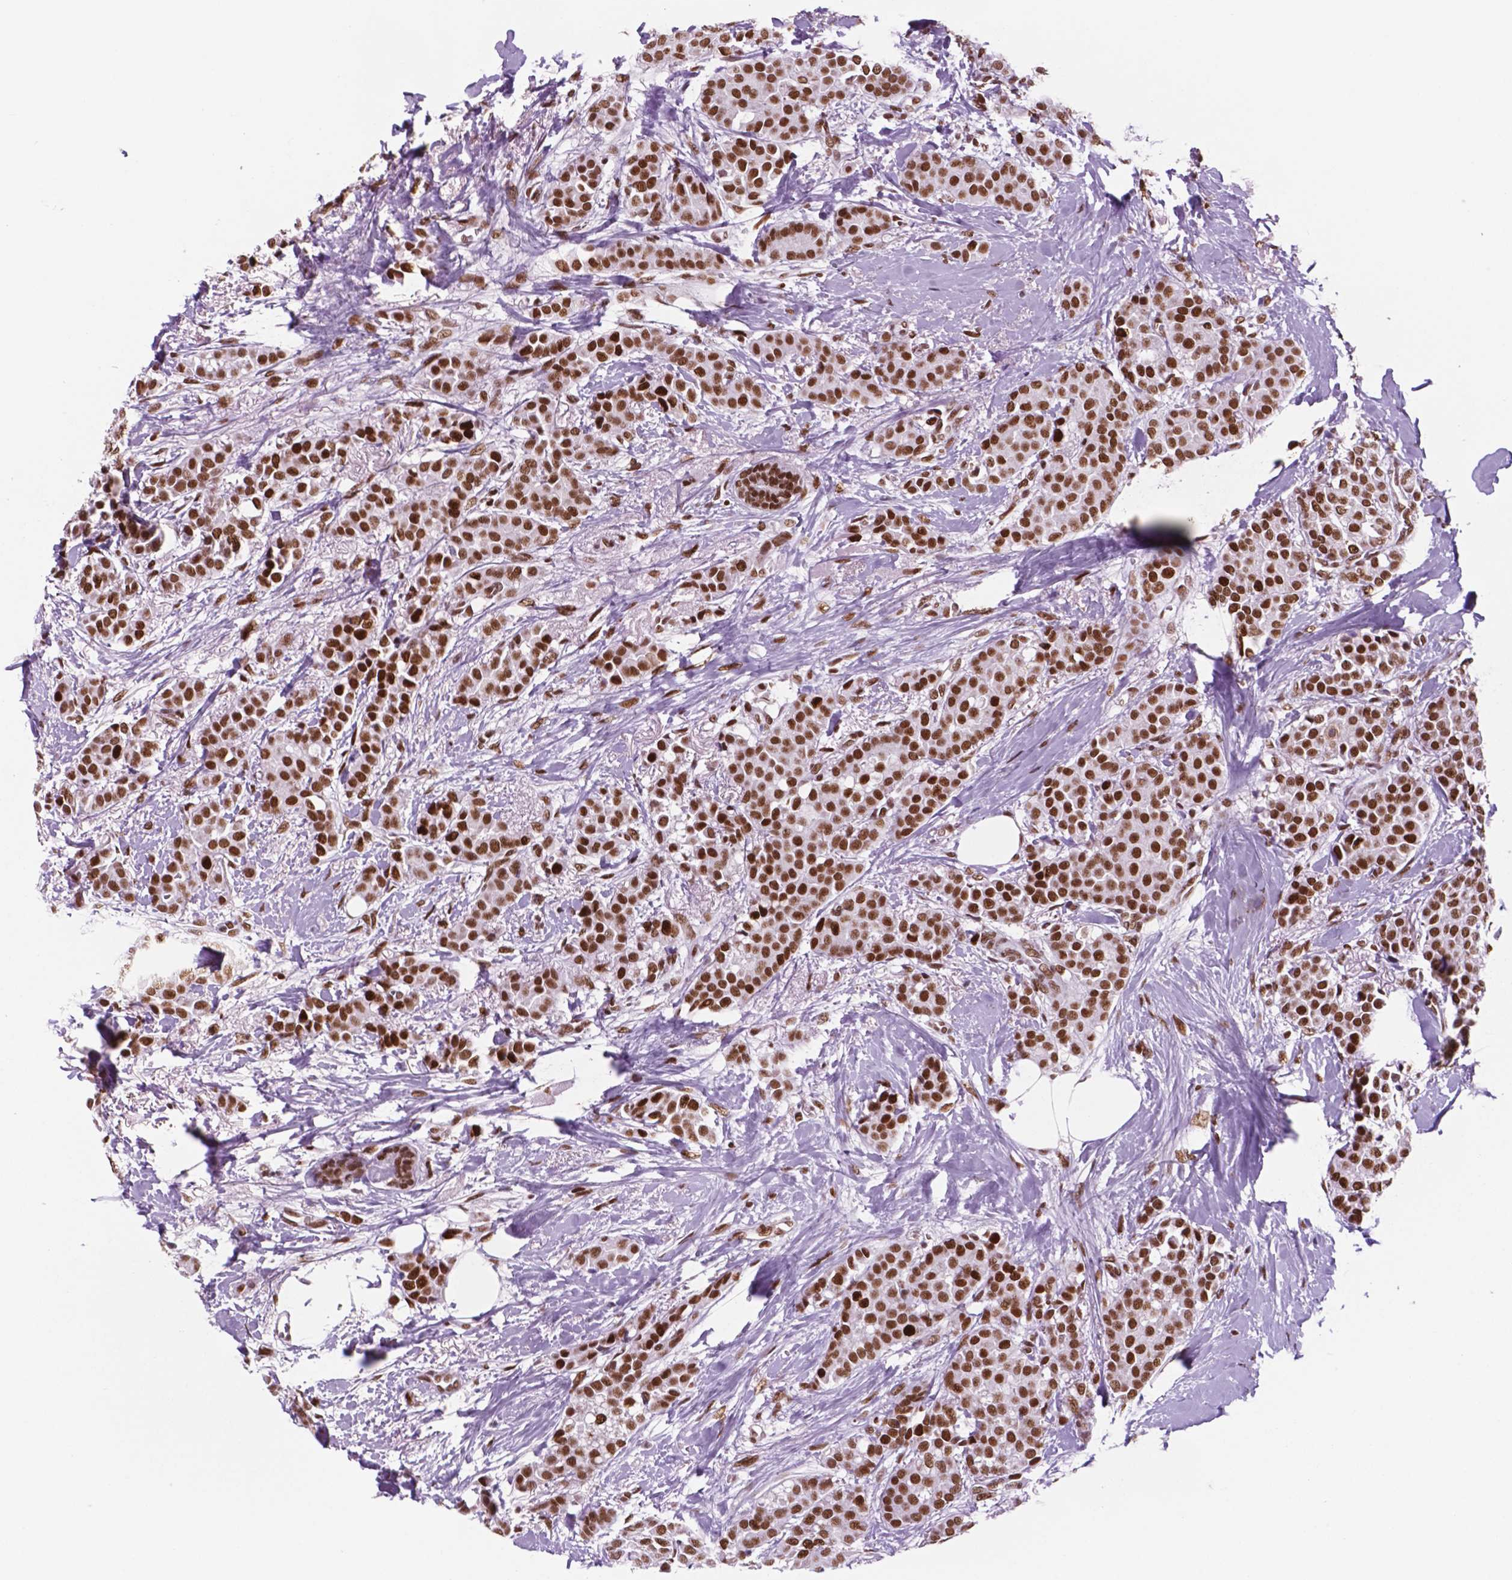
{"staining": {"intensity": "strong", "quantity": ">75%", "location": "nuclear"}, "tissue": "breast cancer", "cell_type": "Tumor cells", "image_type": "cancer", "snomed": [{"axis": "morphology", "description": "Duct carcinoma"}, {"axis": "topography", "description": "Breast"}], "caption": "A brown stain highlights strong nuclear expression of a protein in breast cancer tumor cells.", "gene": "MSH6", "patient": {"sex": "female", "age": 79}}